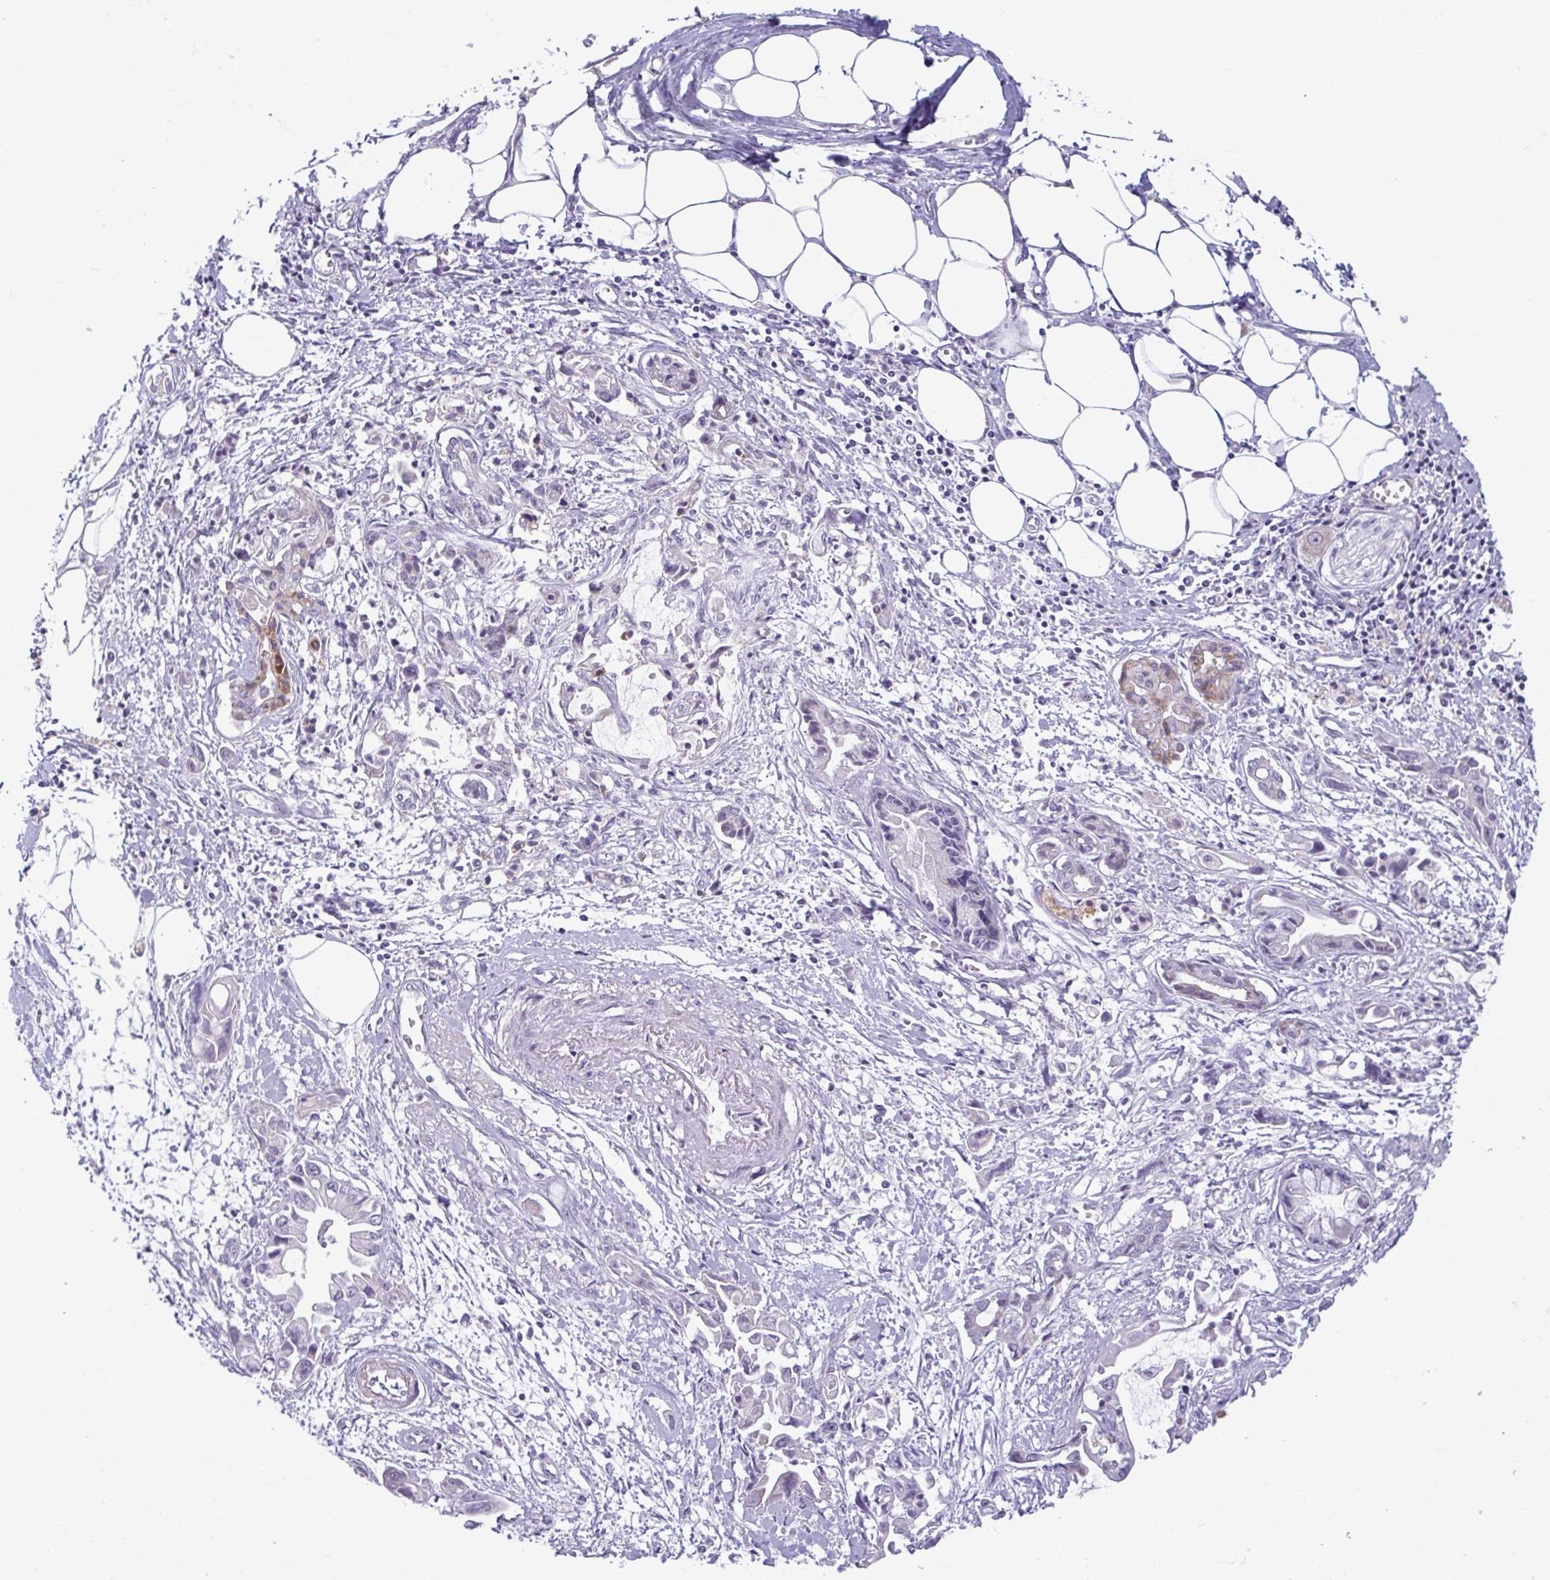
{"staining": {"intensity": "negative", "quantity": "none", "location": "none"}, "tissue": "pancreatic cancer", "cell_type": "Tumor cells", "image_type": "cancer", "snomed": [{"axis": "morphology", "description": "Adenocarcinoma, NOS"}, {"axis": "topography", "description": "Pancreas"}], "caption": "The micrograph shows no significant staining in tumor cells of pancreatic adenocarcinoma.", "gene": "MSMO1", "patient": {"sex": "male", "age": 84}}